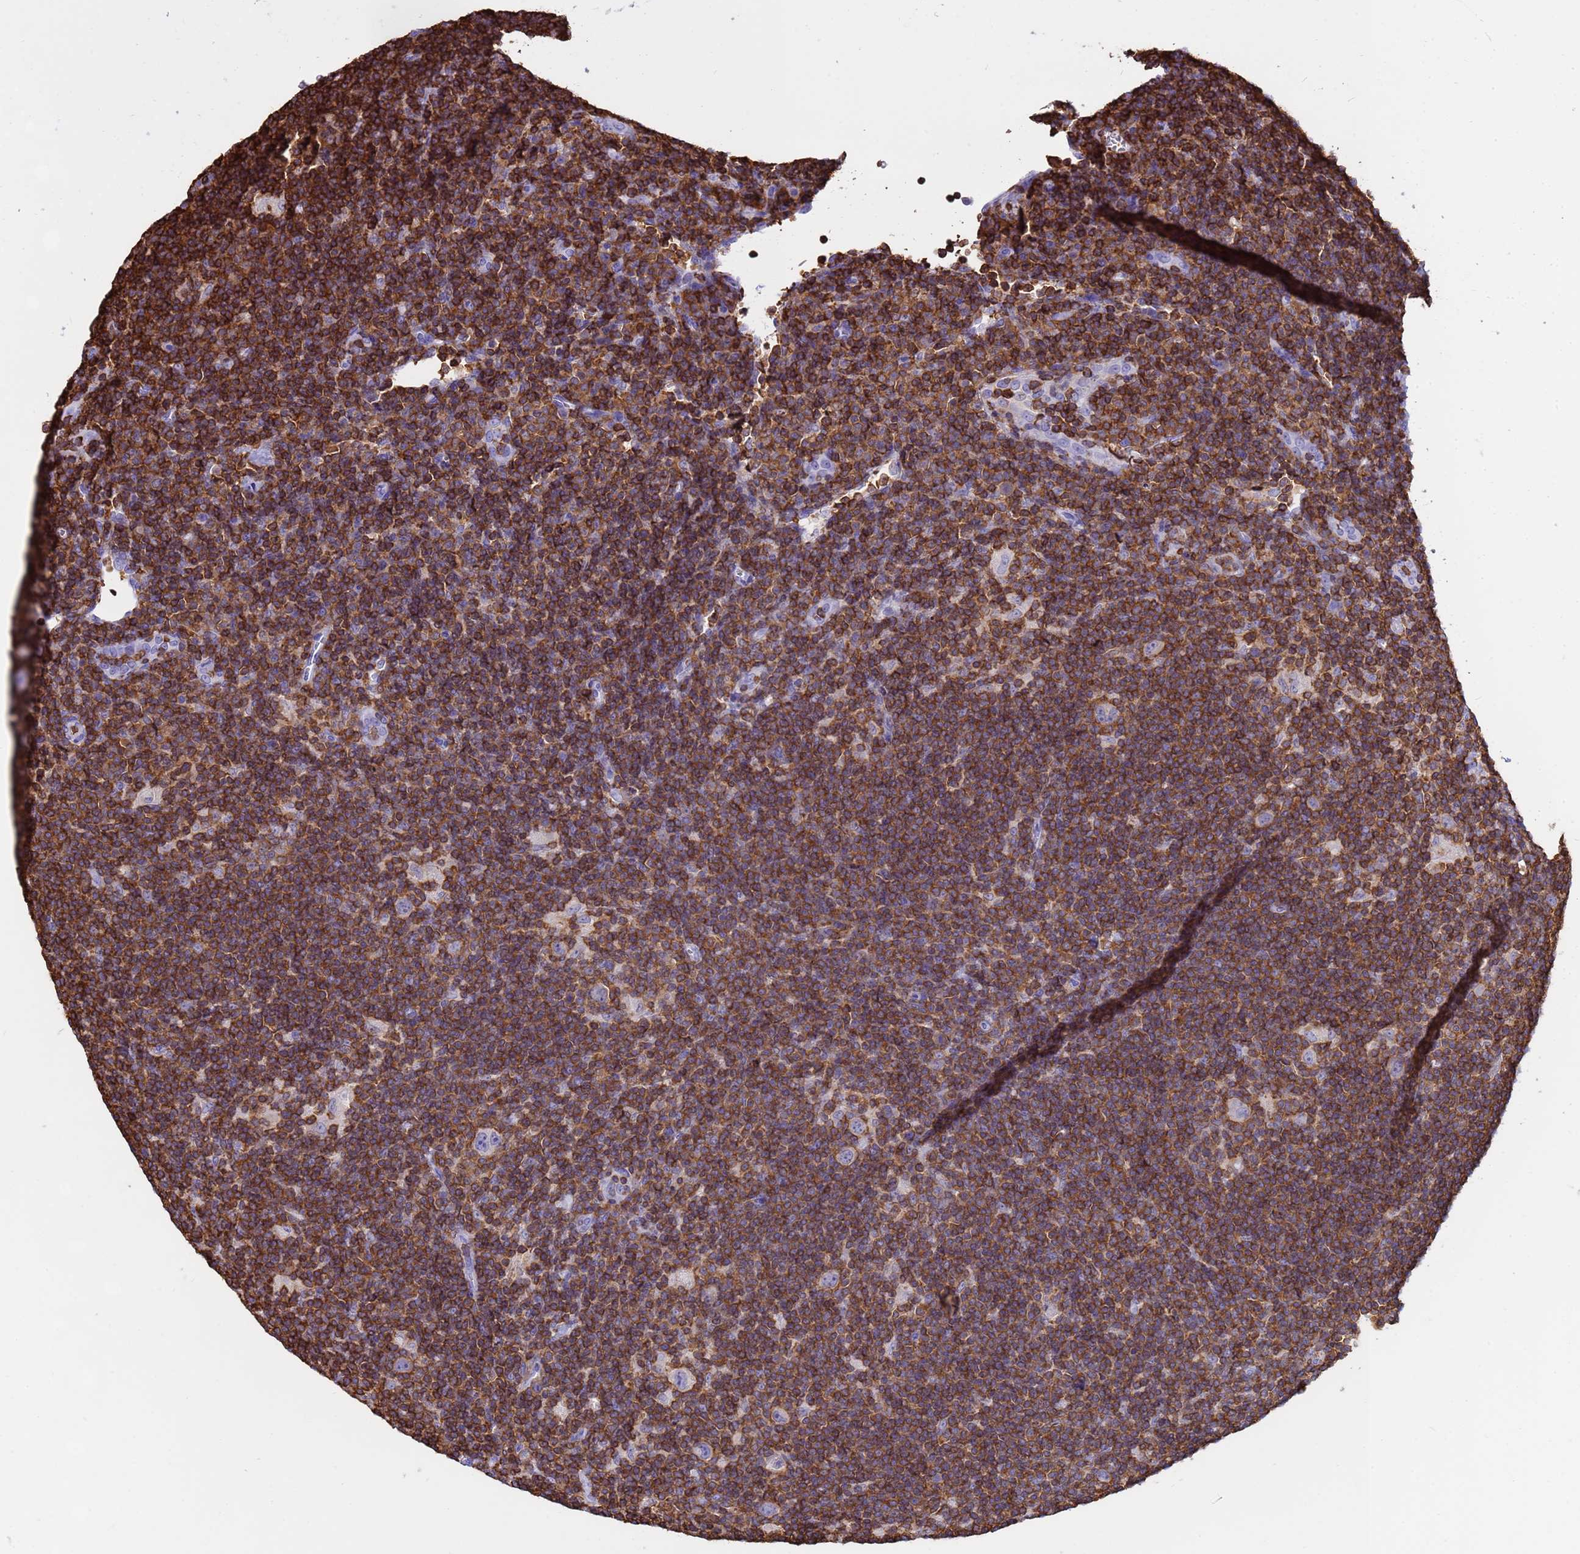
{"staining": {"intensity": "negative", "quantity": "none", "location": "none"}, "tissue": "lymphoma", "cell_type": "Tumor cells", "image_type": "cancer", "snomed": [{"axis": "morphology", "description": "Hodgkin's disease, NOS"}, {"axis": "topography", "description": "Lymph node"}], "caption": "High magnification brightfield microscopy of Hodgkin's disease stained with DAB (brown) and counterstained with hematoxylin (blue): tumor cells show no significant expression. Nuclei are stained in blue.", "gene": "IRF5", "patient": {"sex": "female", "age": 57}}